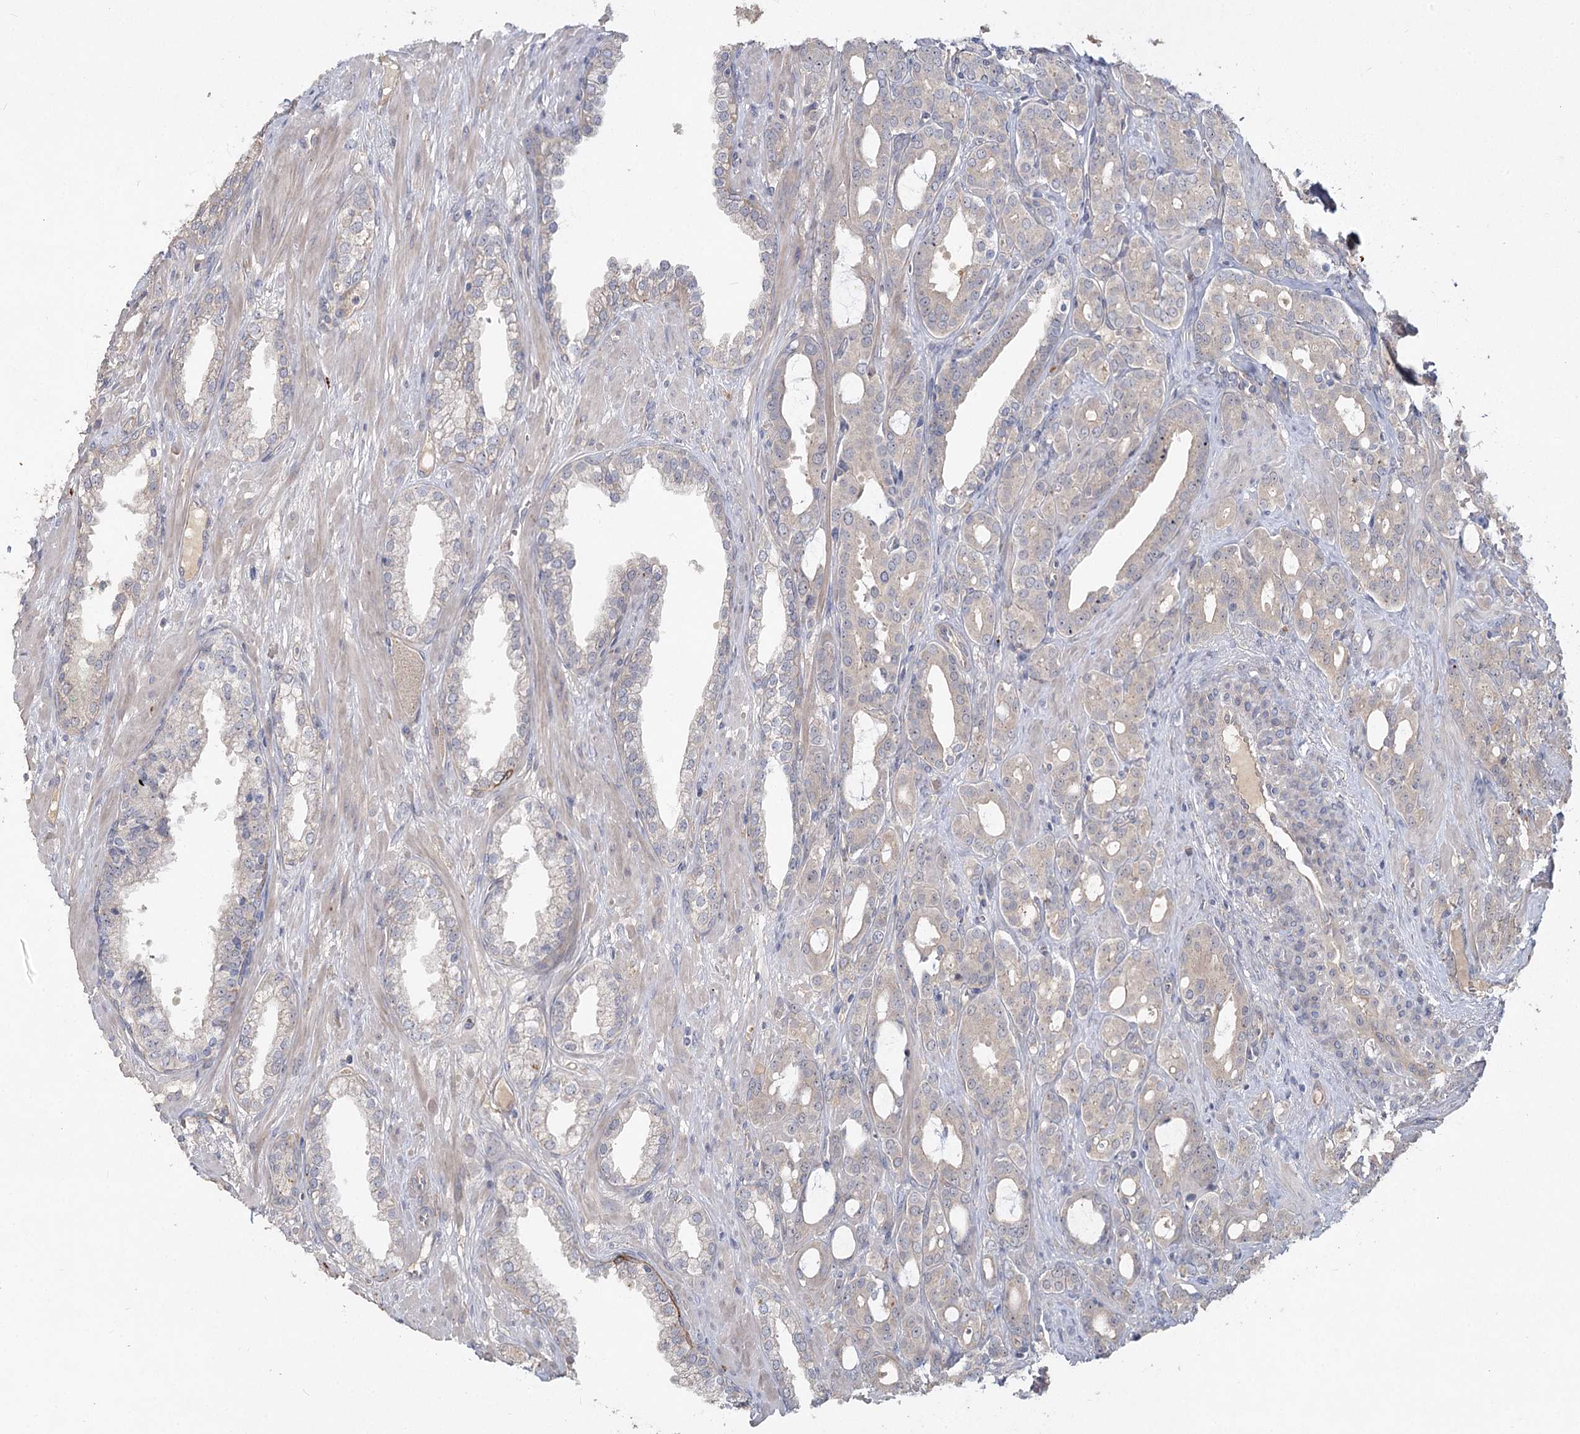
{"staining": {"intensity": "negative", "quantity": "none", "location": "none"}, "tissue": "prostate cancer", "cell_type": "Tumor cells", "image_type": "cancer", "snomed": [{"axis": "morphology", "description": "Adenocarcinoma, High grade"}, {"axis": "topography", "description": "Prostate"}], "caption": "DAB immunohistochemical staining of prostate cancer (high-grade adenocarcinoma) demonstrates no significant expression in tumor cells. Brightfield microscopy of immunohistochemistry (IHC) stained with DAB (brown) and hematoxylin (blue), captured at high magnification.", "gene": "ANGPTL5", "patient": {"sex": "male", "age": 72}}